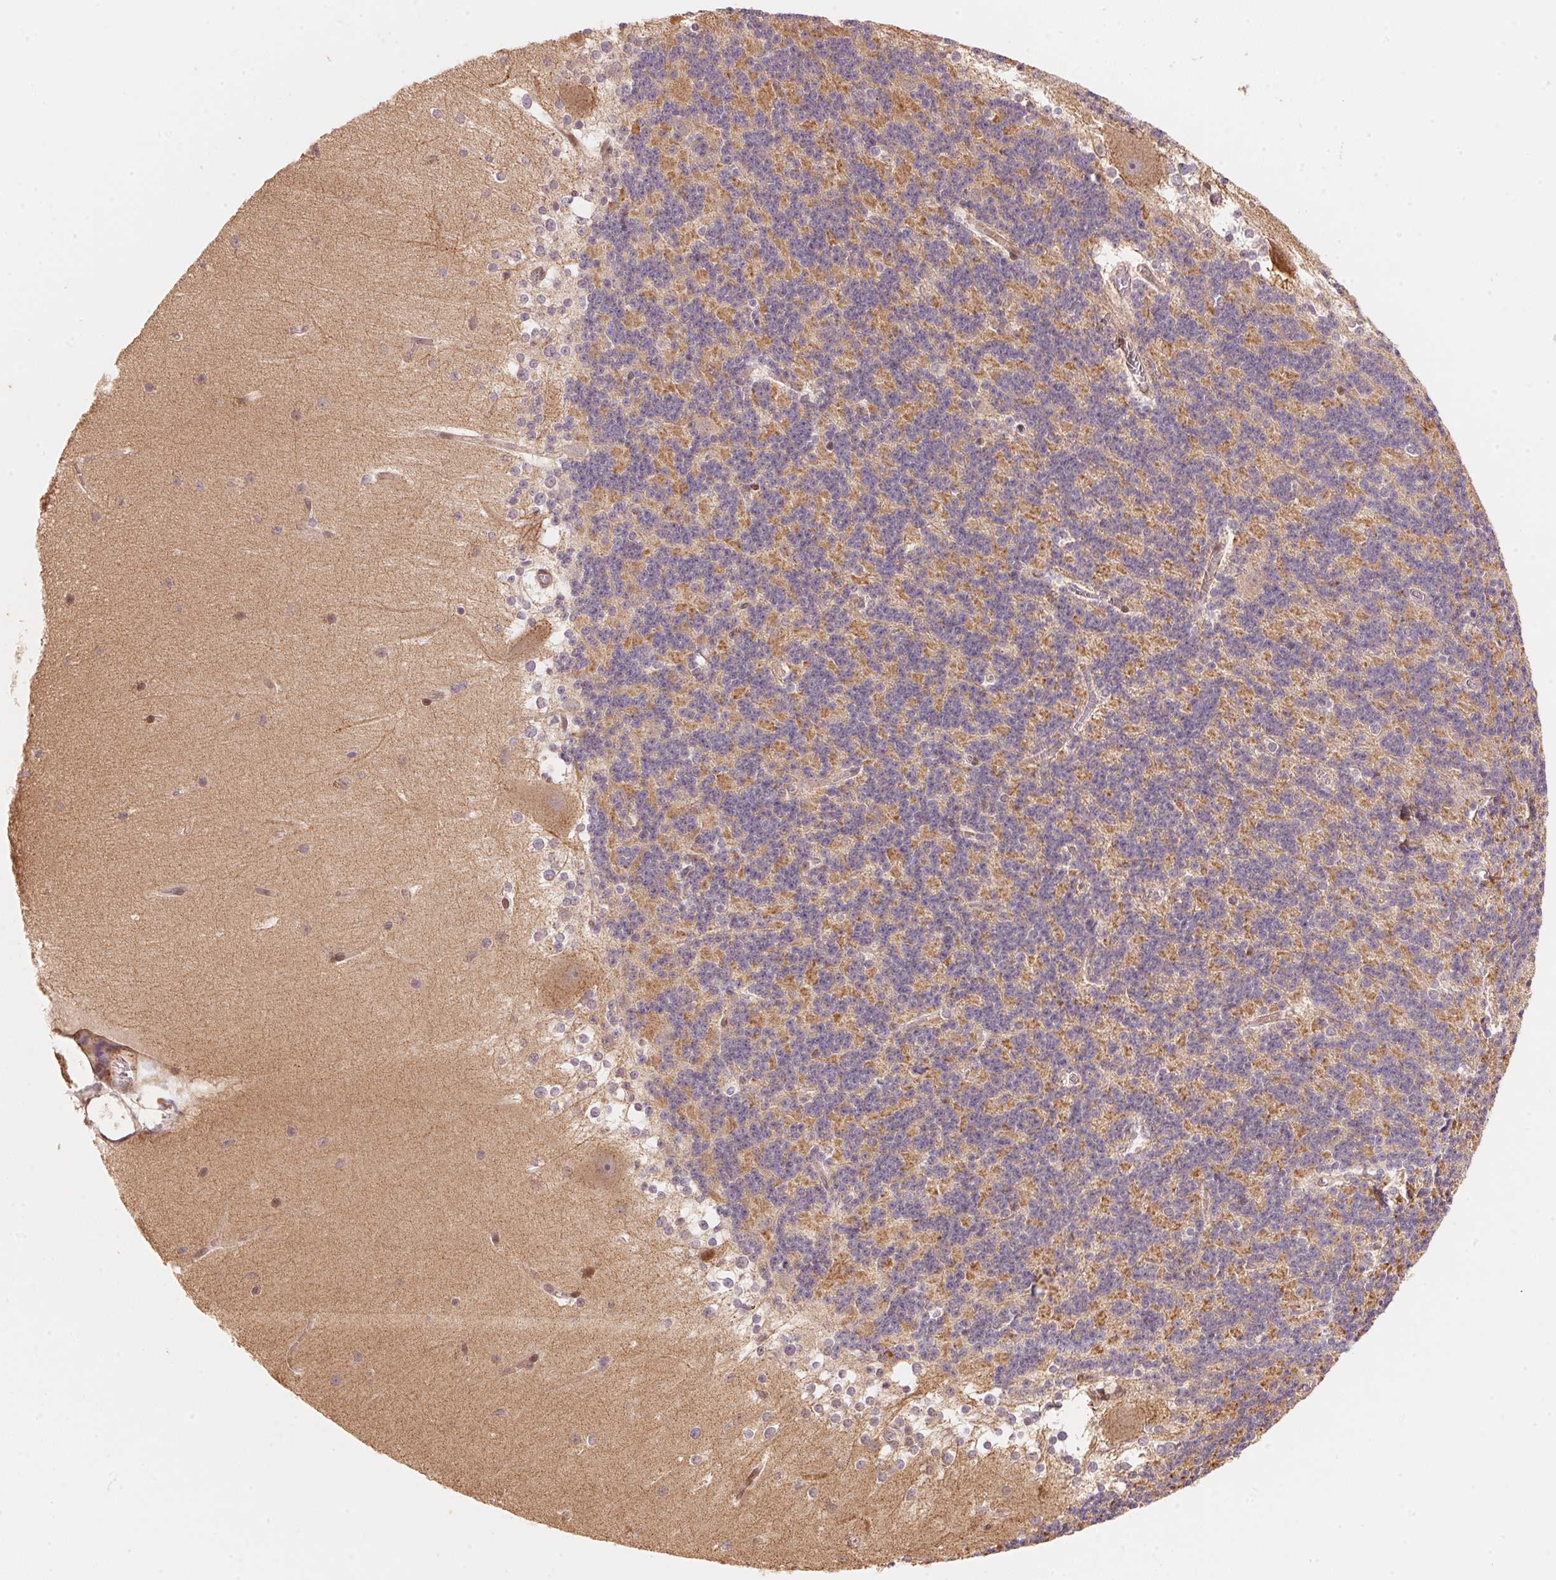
{"staining": {"intensity": "weak", "quantity": "<25%", "location": "cytoplasmic/membranous"}, "tissue": "cerebellum", "cell_type": "Cells in granular layer", "image_type": "normal", "snomed": [{"axis": "morphology", "description": "Normal tissue, NOS"}, {"axis": "topography", "description": "Cerebellum"}], "caption": "IHC histopathology image of benign human cerebellum stained for a protein (brown), which reveals no positivity in cells in granular layer. (Immunohistochemistry (ihc), brightfield microscopy, high magnification).", "gene": "TNIP2", "patient": {"sex": "female", "age": 19}}